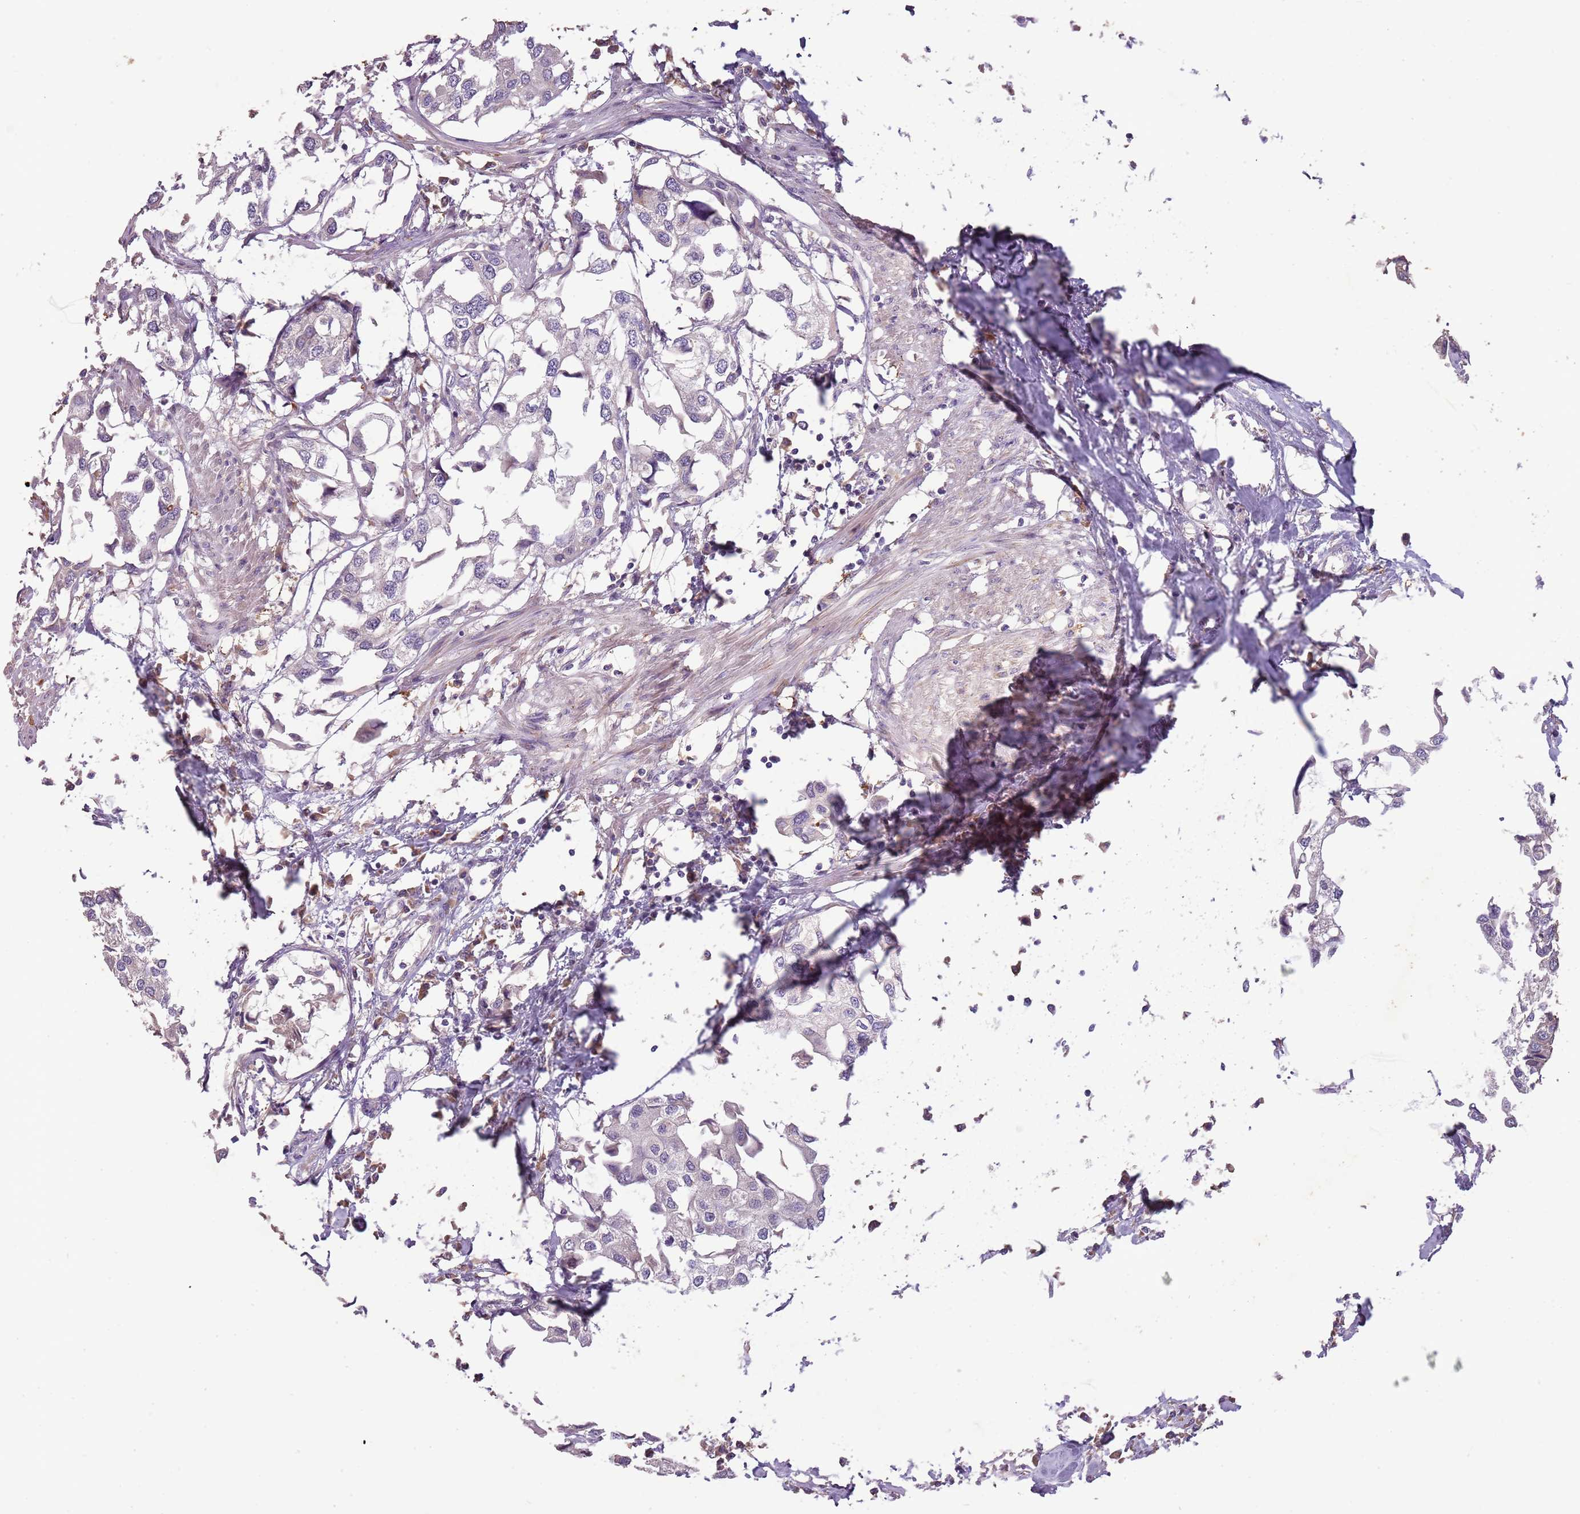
{"staining": {"intensity": "negative", "quantity": "none", "location": "none"}, "tissue": "urothelial cancer", "cell_type": "Tumor cells", "image_type": "cancer", "snomed": [{"axis": "morphology", "description": "Urothelial carcinoma, High grade"}, {"axis": "topography", "description": "Urinary bladder"}], "caption": "Tumor cells are negative for brown protein staining in high-grade urothelial carcinoma.", "gene": "FECH", "patient": {"sex": "male", "age": 64}}